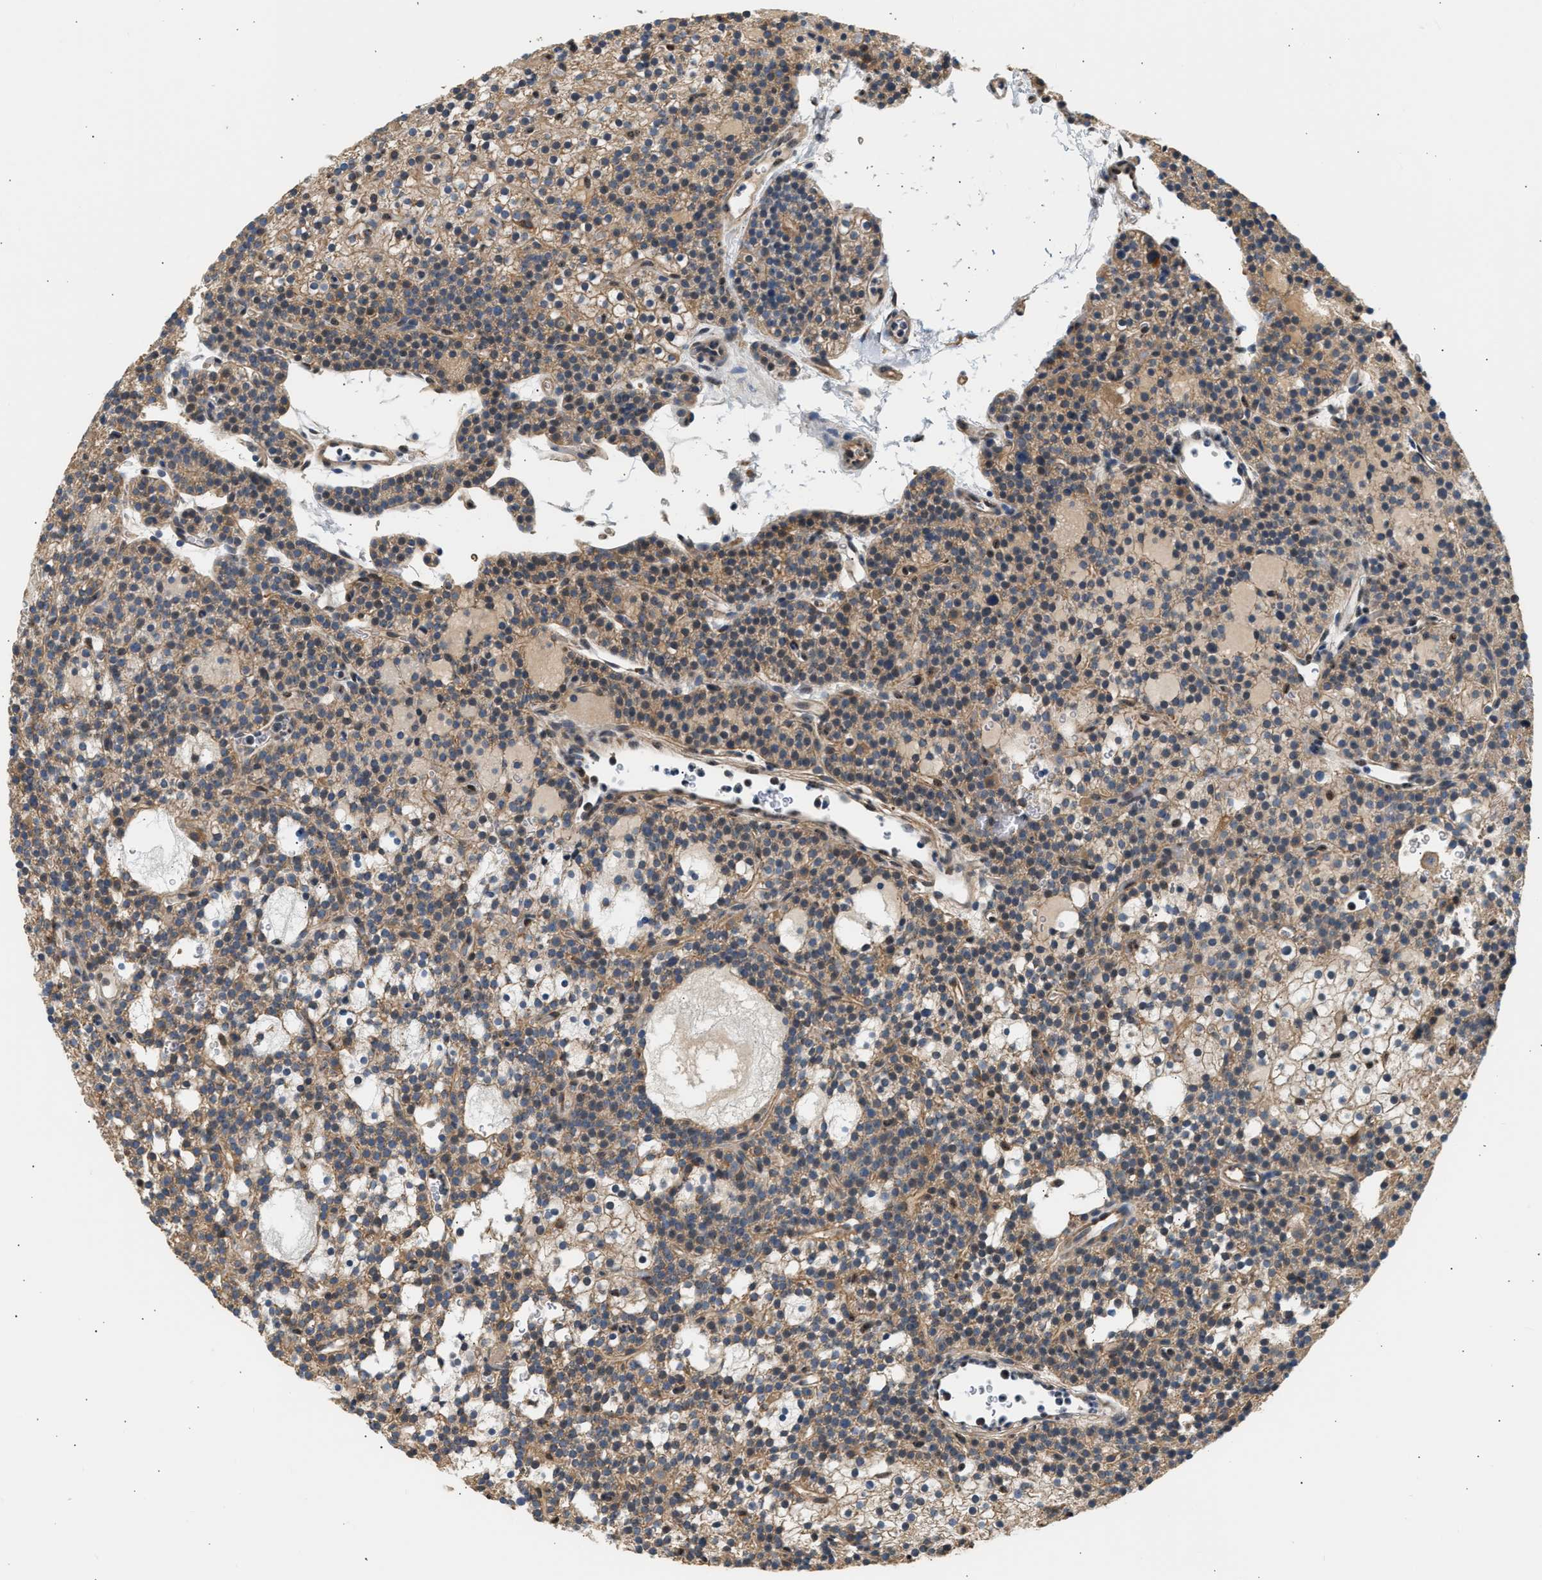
{"staining": {"intensity": "moderate", "quantity": ">75%", "location": "cytoplasmic/membranous"}, "tissue": "parathyroid gland", "cell_type": "Glandular cells", "image_type": "normal", "snomed": [{"axis": "morphology", "description": "Normal tissue, NOS"}, {"axis": "morphology", "description": "Adenoma, NOS"}, {"axis": "topography", "description": "Parathyroid gland"}], "caption": "Benign parathyroid gland shows moderate cytoplasmic/membranous positivity in about >75% of glandular cells, visualized by immunohistochemistry.", "gene": "WDR31", "patient": {"sex": "female", "age": 74}}